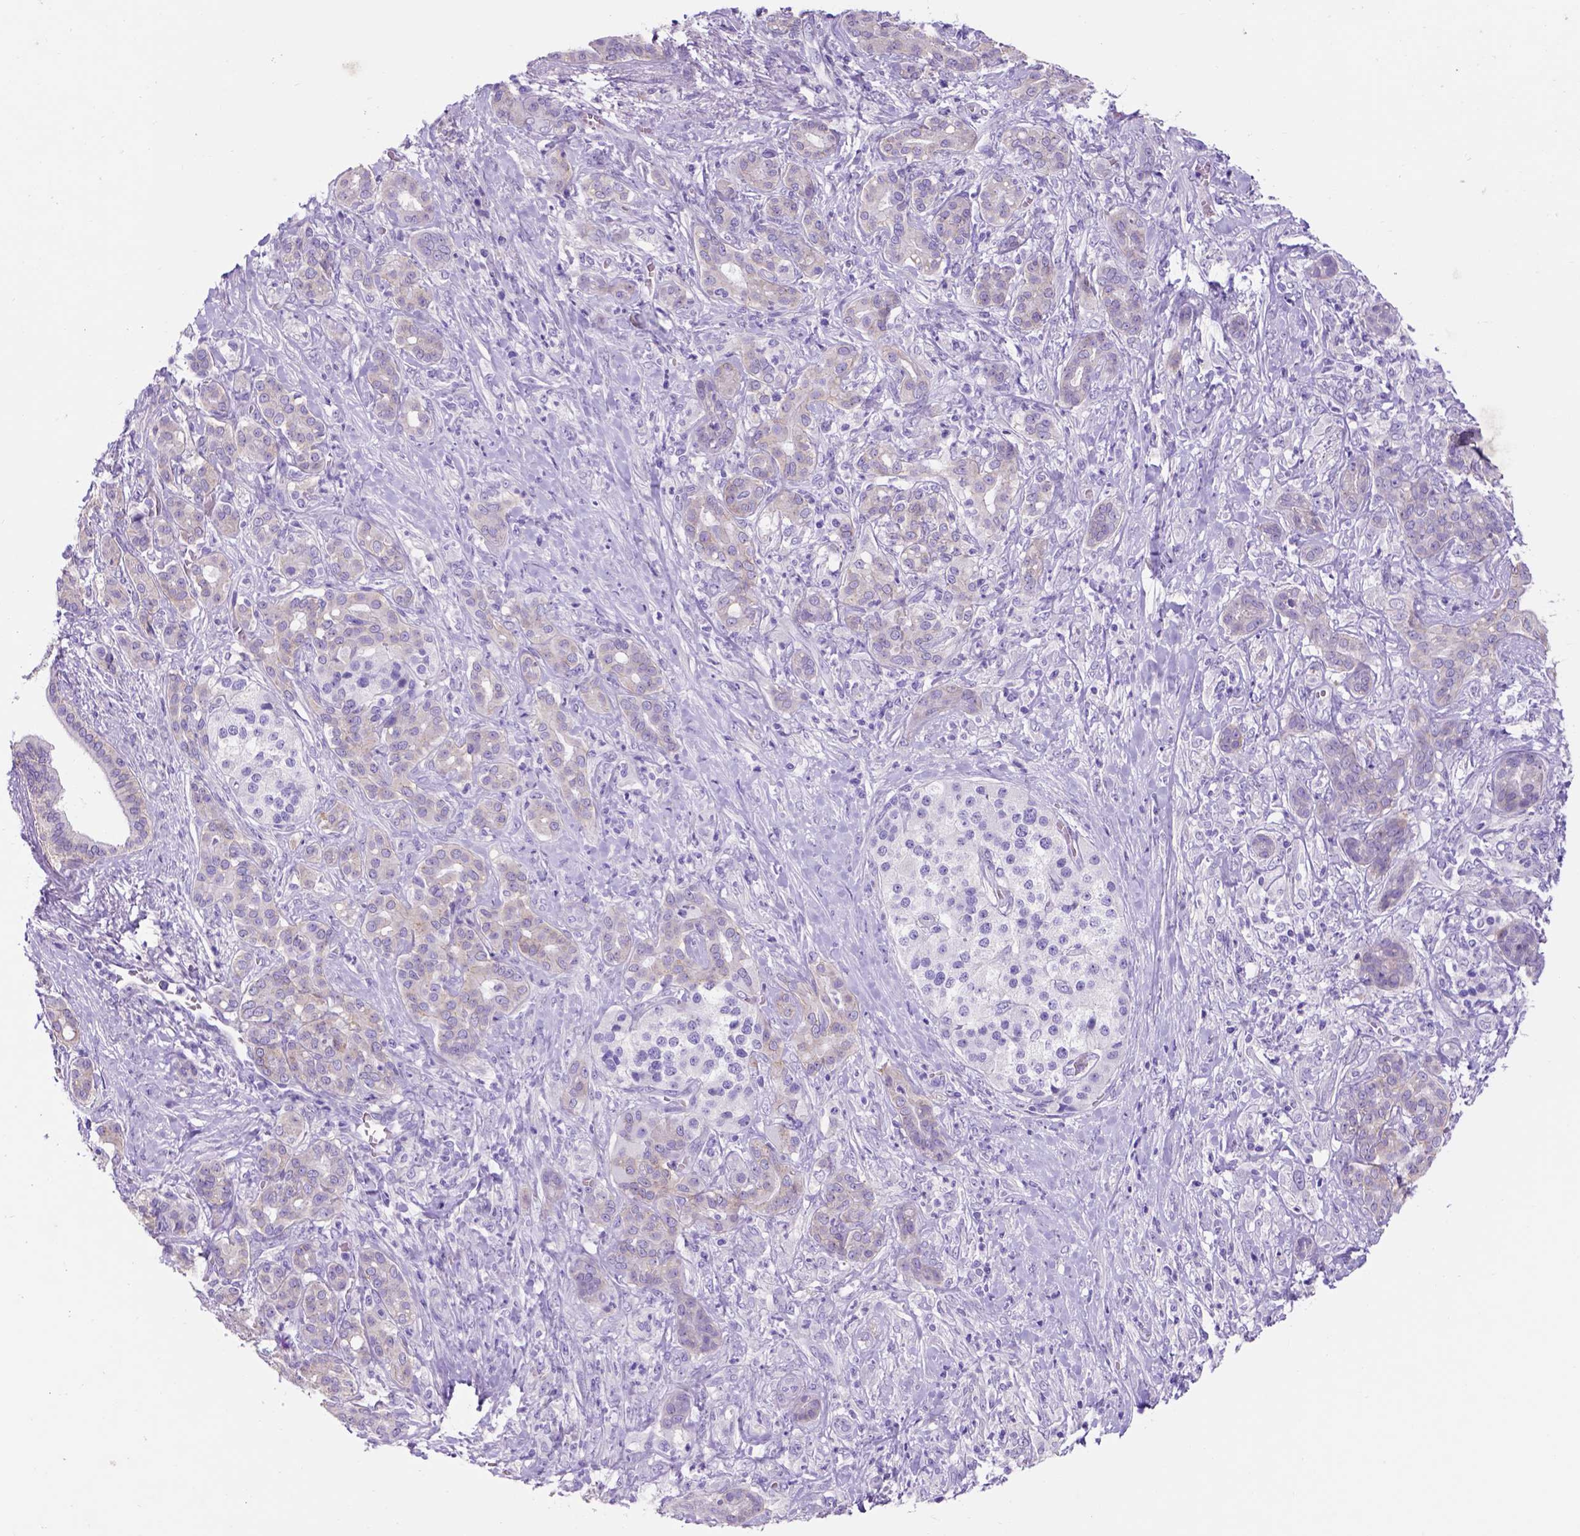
{"staining": {"intensity": "weak", "quantity": ">75%", "location": "cytoplasmic/membranous"}, "tissue": "pancreatic cancer", "cell_type": "Tumor cells", "image_type": "cancer", "snomed": [{"axis": "morphology", "description": "Normal tissue, NOS"}, {"axis": "morphology", "description": "Inflammation, NOS"}, {"axis": "morphology", "description": "Adenocarcinoma, NOS"}, {"axis": "topography", "description": "Pancreas"}], "caption": "An image of human pancreatic cancer (adenocarcinoma) stained for a protein shows weak cytoplasmic/membranous brown staining in tumor cells. Immunohistochemistry (ihc) stains the protein of interest in brown and the nuclei are stained blue.", "gene": "EGFR", "patient": {"sex": "male", "age": 57}}